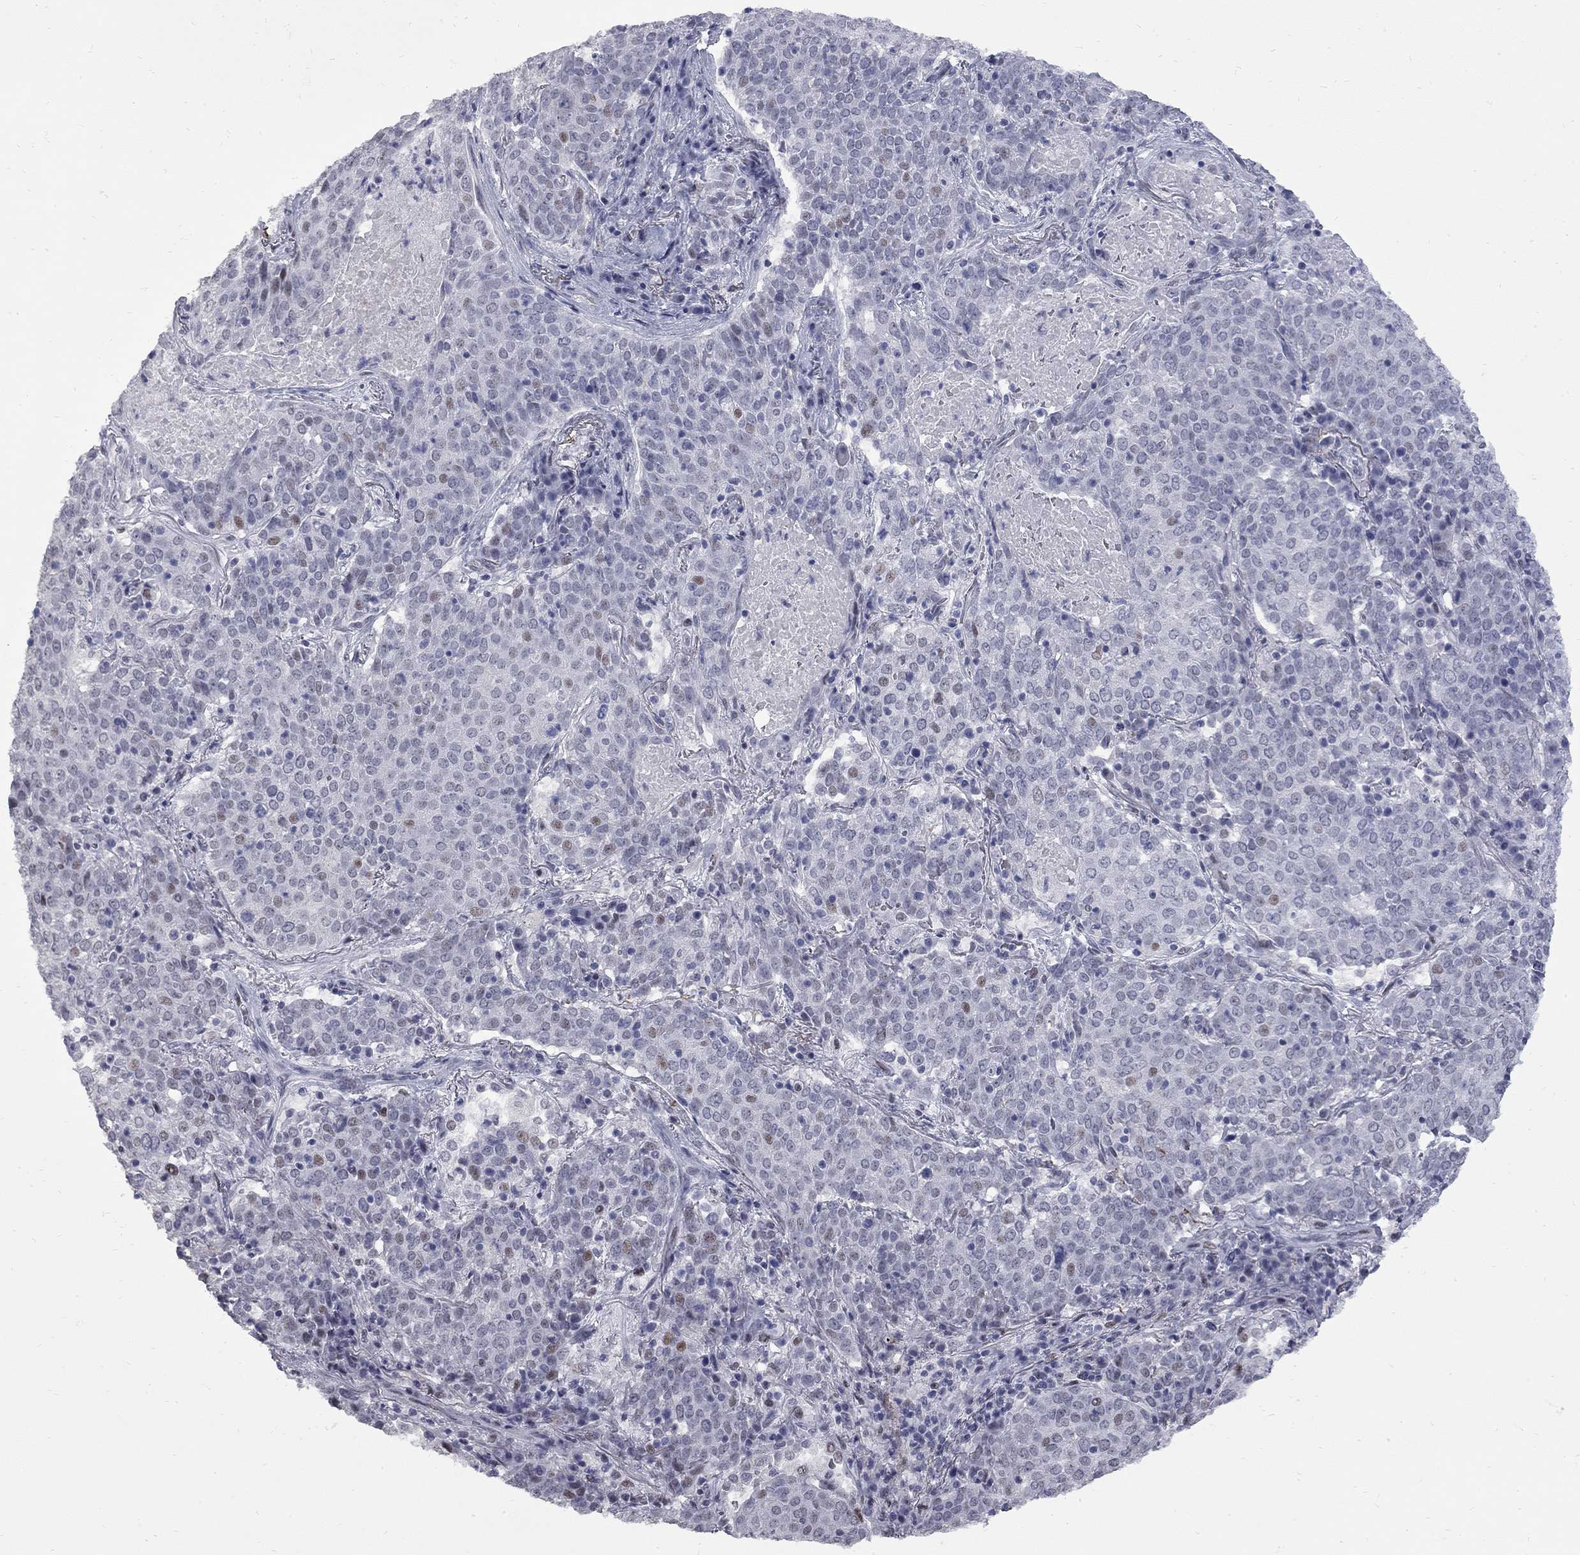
{"staining": {"intensity": "weak", "quantity": "<25%", "location": "nuclear"}, "tissue": "lung cancer", "cell_type": "Tumor cells", "image_type": "cancer", "snomed": [{"axis": "morphology", "description": "Squamous cell carcinoma, NOS"}, {"axis": "topography", "description": "Lung"}], "caption": "Immunohistochemistry (IHC) photomicrograph of human squamous cell carcinoma (lung) stained for a protein (brown), which demonstrates no positivity in tumor cells.", "gene": "ZNF154", "patient": {"sex": "male", "age": 82}}